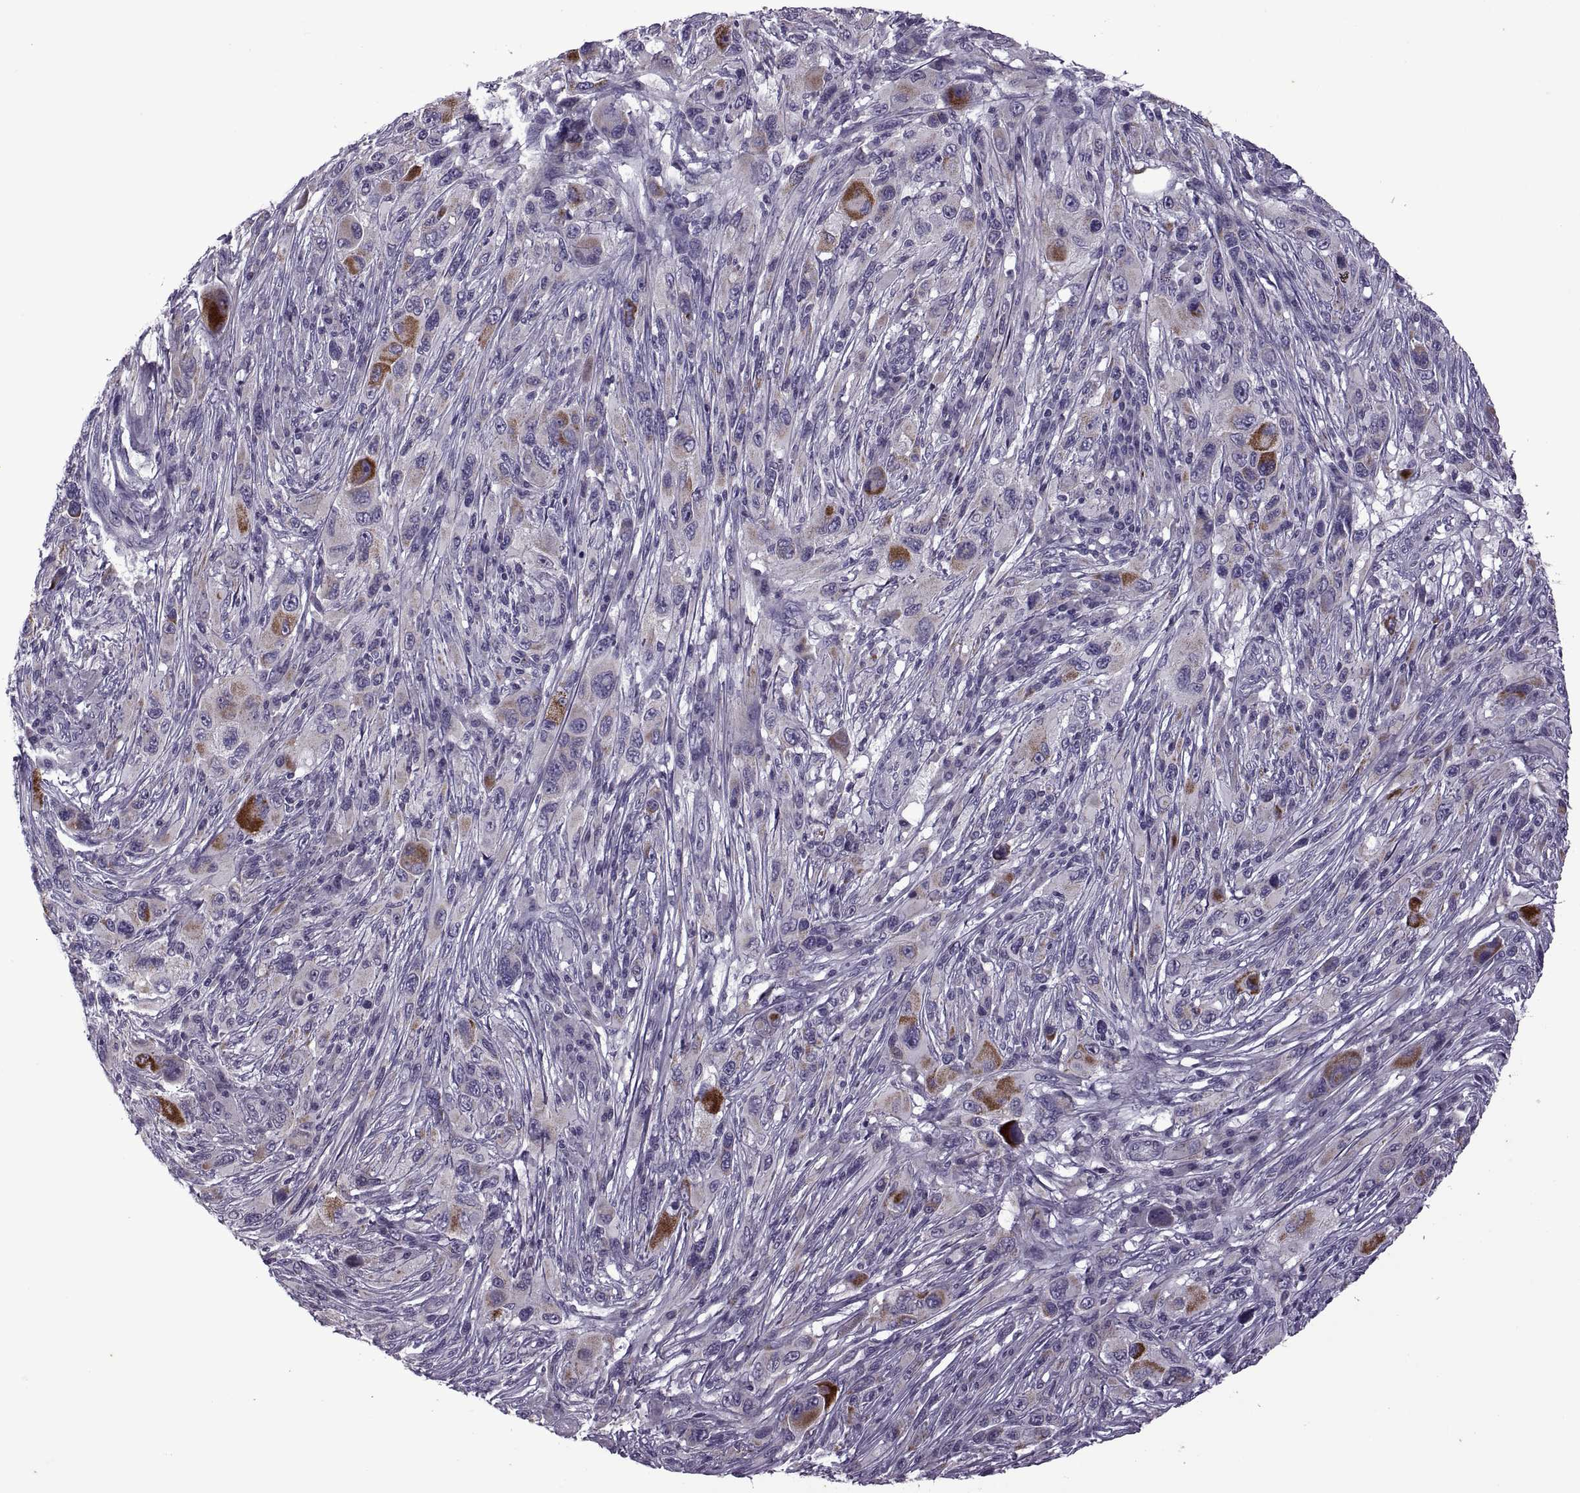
{"staining": {"intensity": "moderate", "quantity": "<25%", "location": "cytoplasmic/membranous"}, "tissue": "melanoma", "cell_type": "Tumor cells", "image_type": "cancer", "snomed": [{"axis": "morphology", "description": "Malignant melanoma, NOS"}, {"axis": "topography", "description": "Skin"}], "caption": "Human melanoma stained with a protein marker shows moderate staining in tumor cells.", "gene": "RIPK4", "patient": {"sex": "male", "age": 53}}